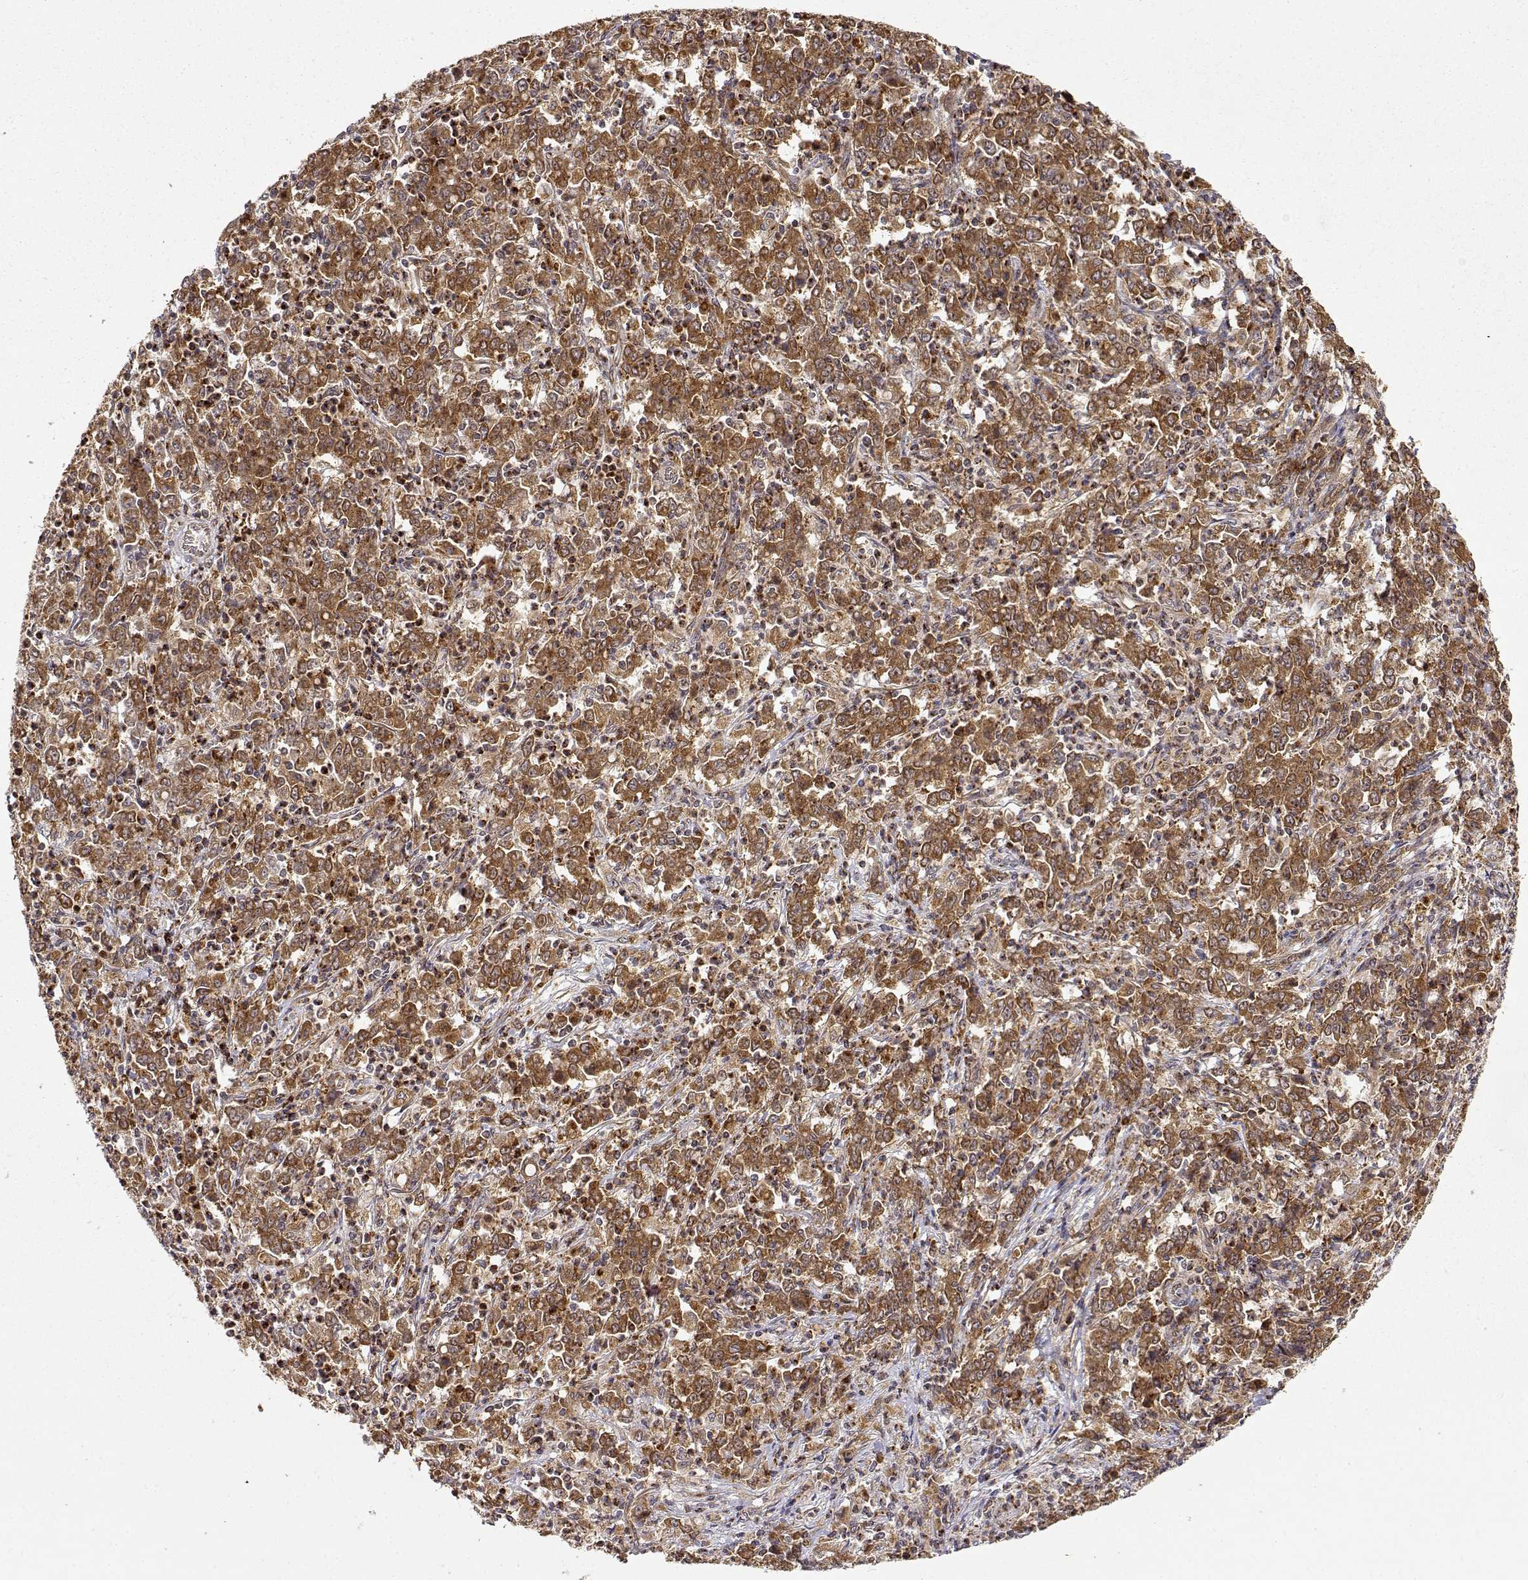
{"staining": {"intensity": "strong", "quantity": ">75%", "location": "cytoplasmic/membranous"}, "tissue": "stomach cancer", "cell_type": "Tumor cells", "image_type": "cancer", "snomed": [{"axis": "morphology", "description": "Adenocarcinoma, NOS"}, {"axis": "topography", "description": "Stomach, lower"}], "caption": "About >75% of tumor cells in stomach cancer (adenocarcinoma) demonstrate strong cytoplasmic/membranous protein positivity as visualized by brown immunohistochemical staining.", "gene": "RNF13", "patient": {"sex": "female", "age": 71}}